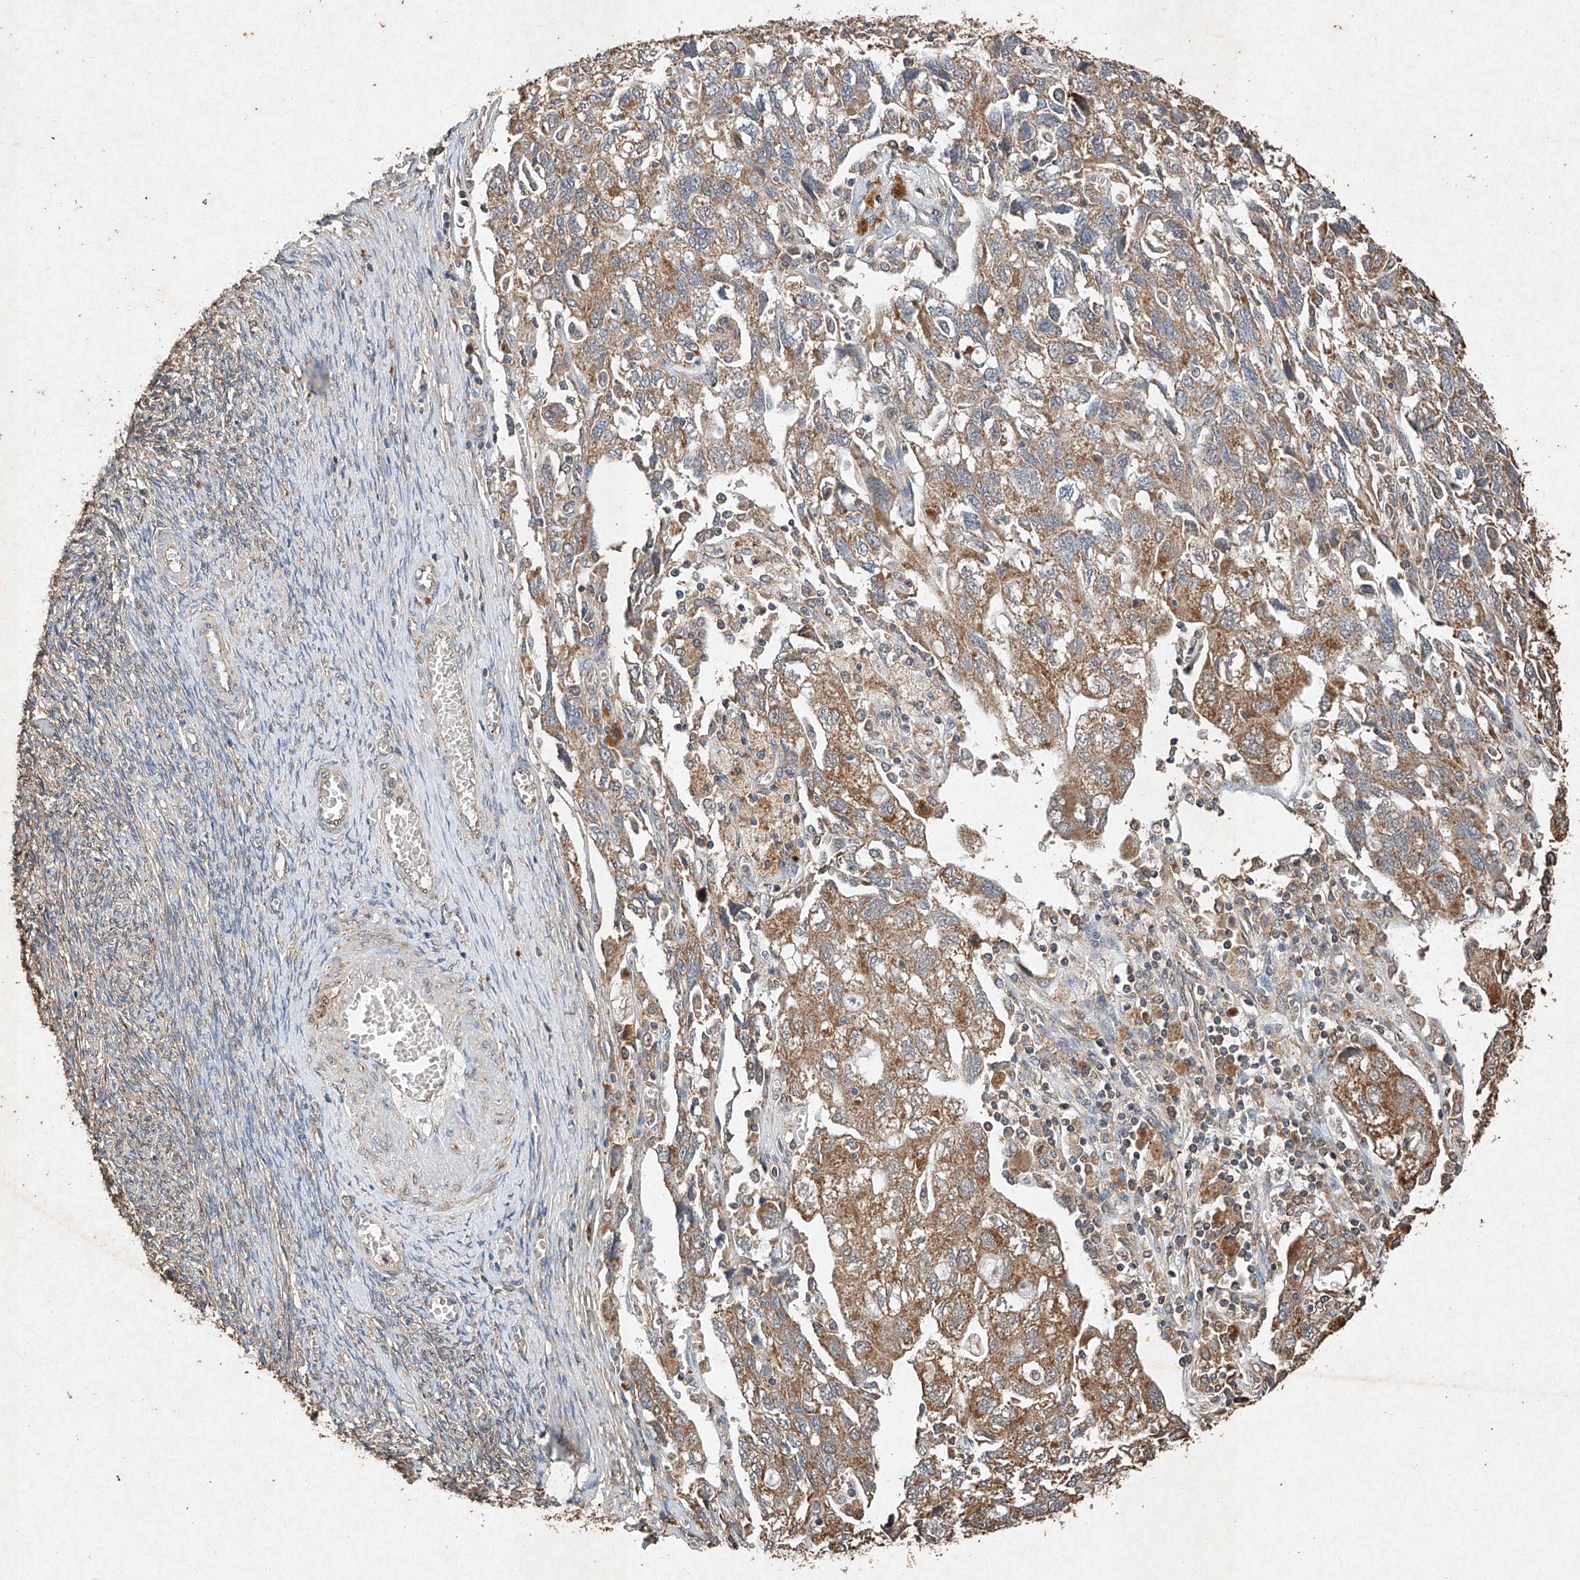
{"staining": {"intensity": "moderate", "quantity": ">75%", "location": "cytoplasmic/membranous"}, "tissue": "ovarian cancer", "cell_type": "Tumor cells", "image_type": "cancer", "snomed": [{"axis": "morphology", "description": "Carcinoma, NOS"}, {"axis": "morphology", "description": "Cystadenocarcinoma, serous, NOS"}, {"axis": "topography", "description": "Ovary"}], "caption": "Immunohistochemistry (IHC) image of human ovarian cancer (serous cystadenocarcinoma) stained for a protein (brown), which displays medium levels of moderate cytoplasmic/membranous staining in approximately >75% of tumor cells.", "gene": "STK3", "patient": {"sex": "female", "age": 69}}